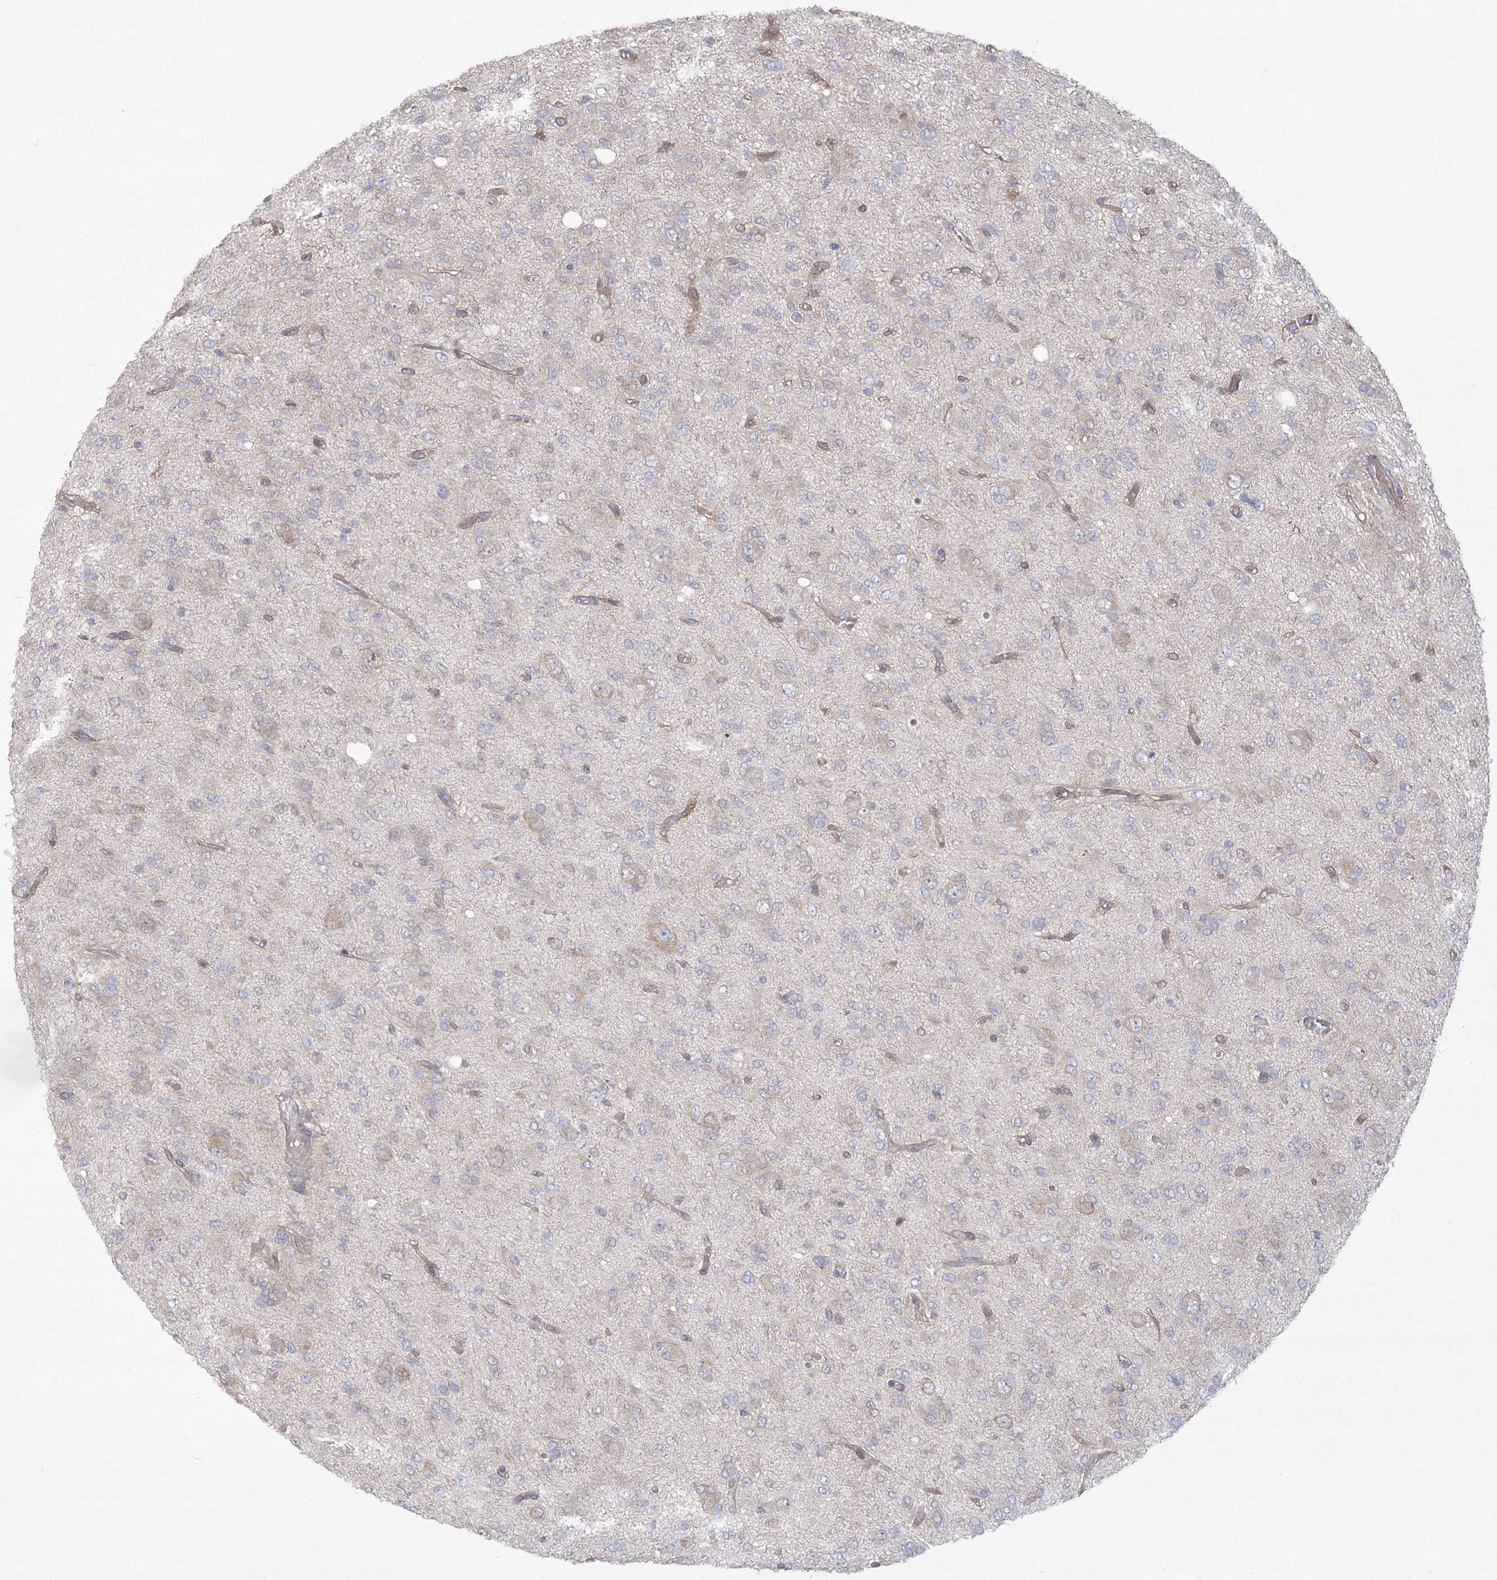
{"staining": {"intensity": "negative", "quantity": "none", "location": "none"}, "tissue": "glioma", "cell_type": "Tumor cells", "image_type": "cancer", "snomed": [{"axis": "morphology", "description": "Glioma, malignant, High grade"}, {"axis": "topography", "description": "Brain"}], "caption": "Glioma was stained to show a protein in brown. There is no significant positivity in tumor cells.", "gene": "CAMTA1", "patient": {"sex": "female", "age": 59}}